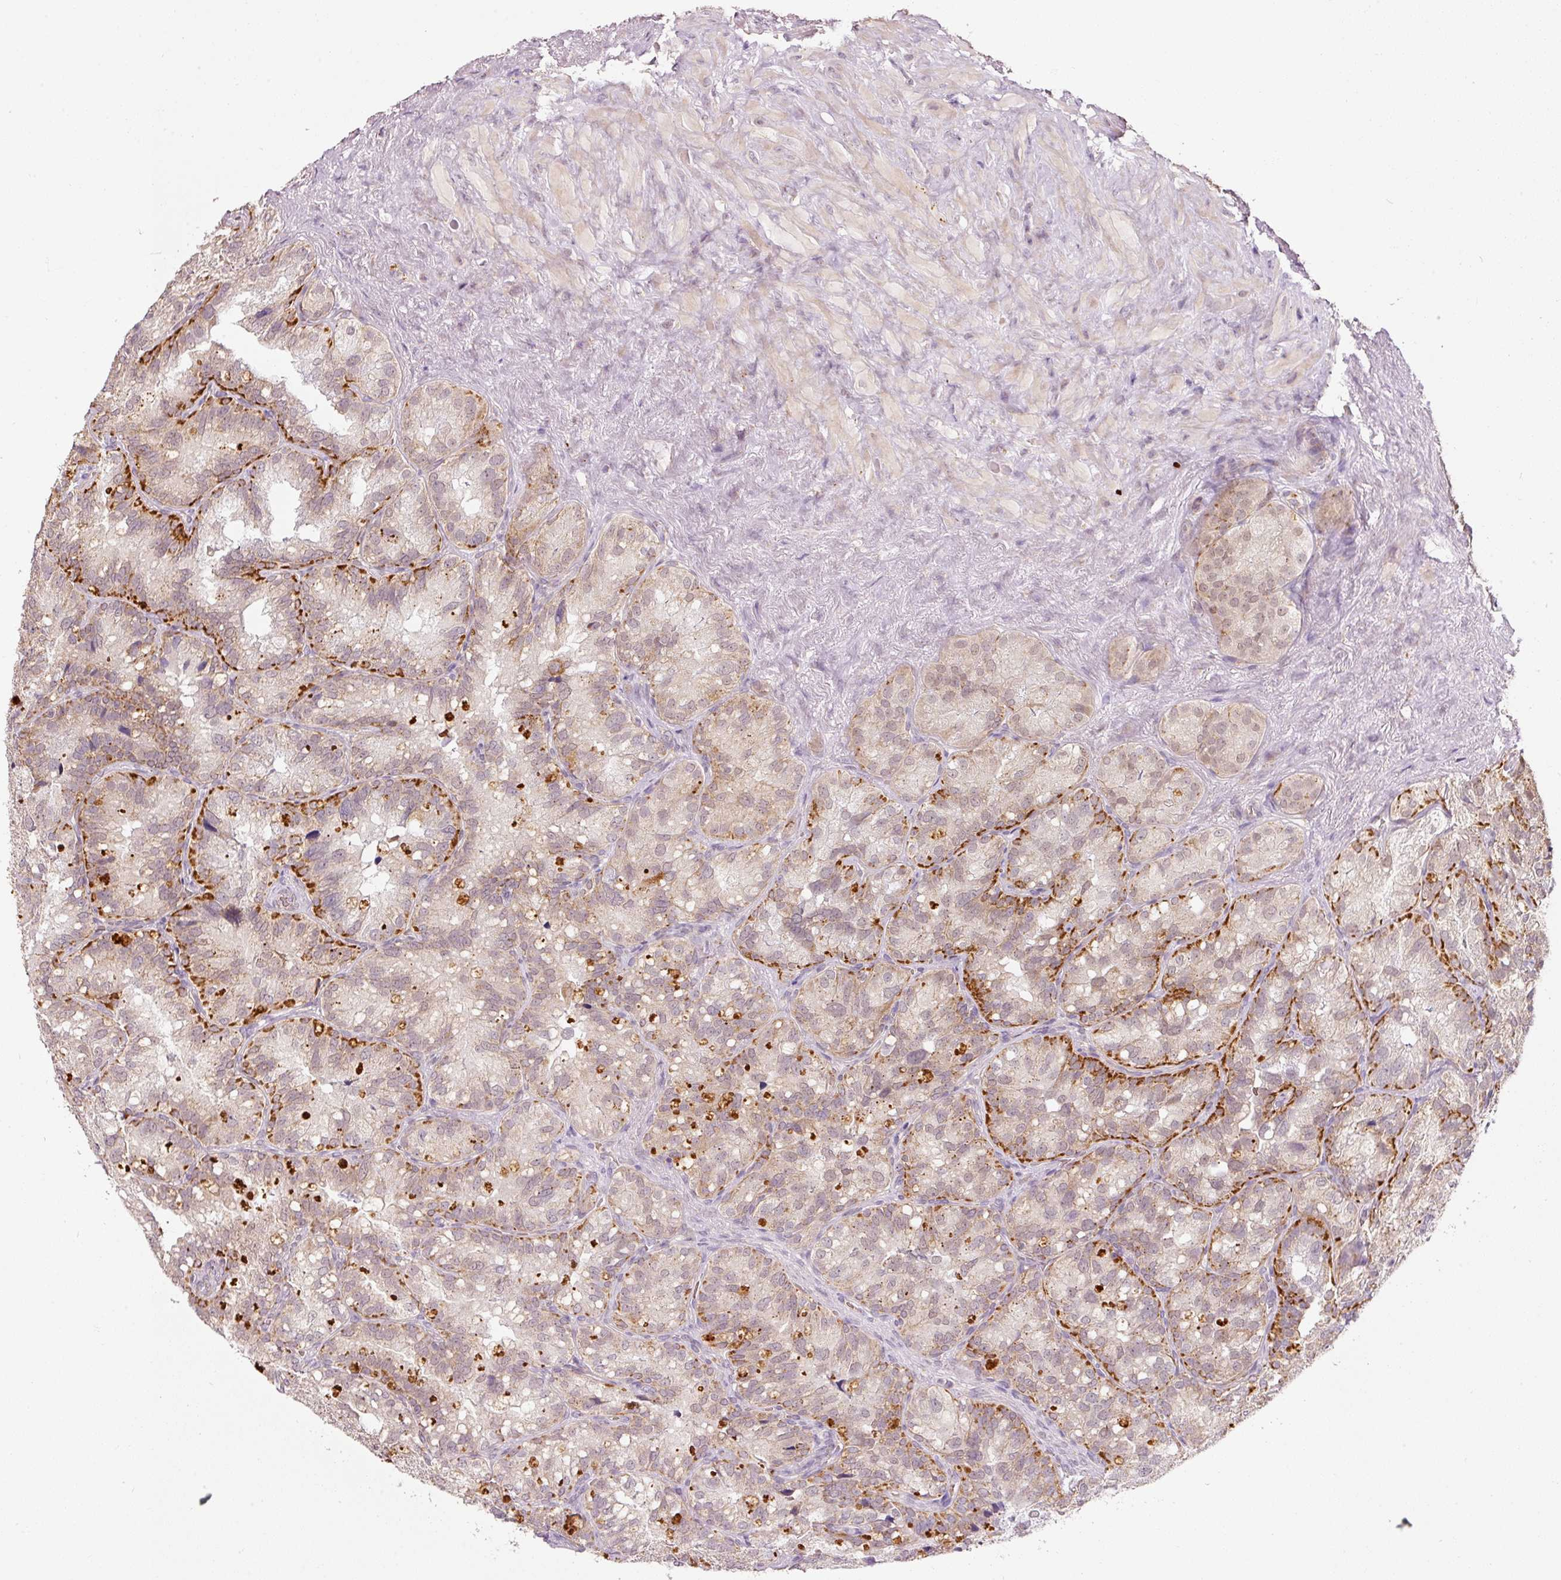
{"staining": {"intensity": "strong", "quantity": "<25%", "location": "cytoplasmic/membranous"}, "tissue": "seminal vesicle", "cell_type": "Glandular cells", "image_type": "normal", "snomed": [{"axis": "morphology", "description": "Normal tissue, NOS"}, {"axis": "topography", "description": "Seminal veicle"}], "caption": "Brown immunohistochemical staining in normal seminal vesicle demonstrates strong cytoplasmic/membranous staining in about <25% of glandular cells.", "gene": "ZNF460", "patient": {"sex": "male", "age": 69}}